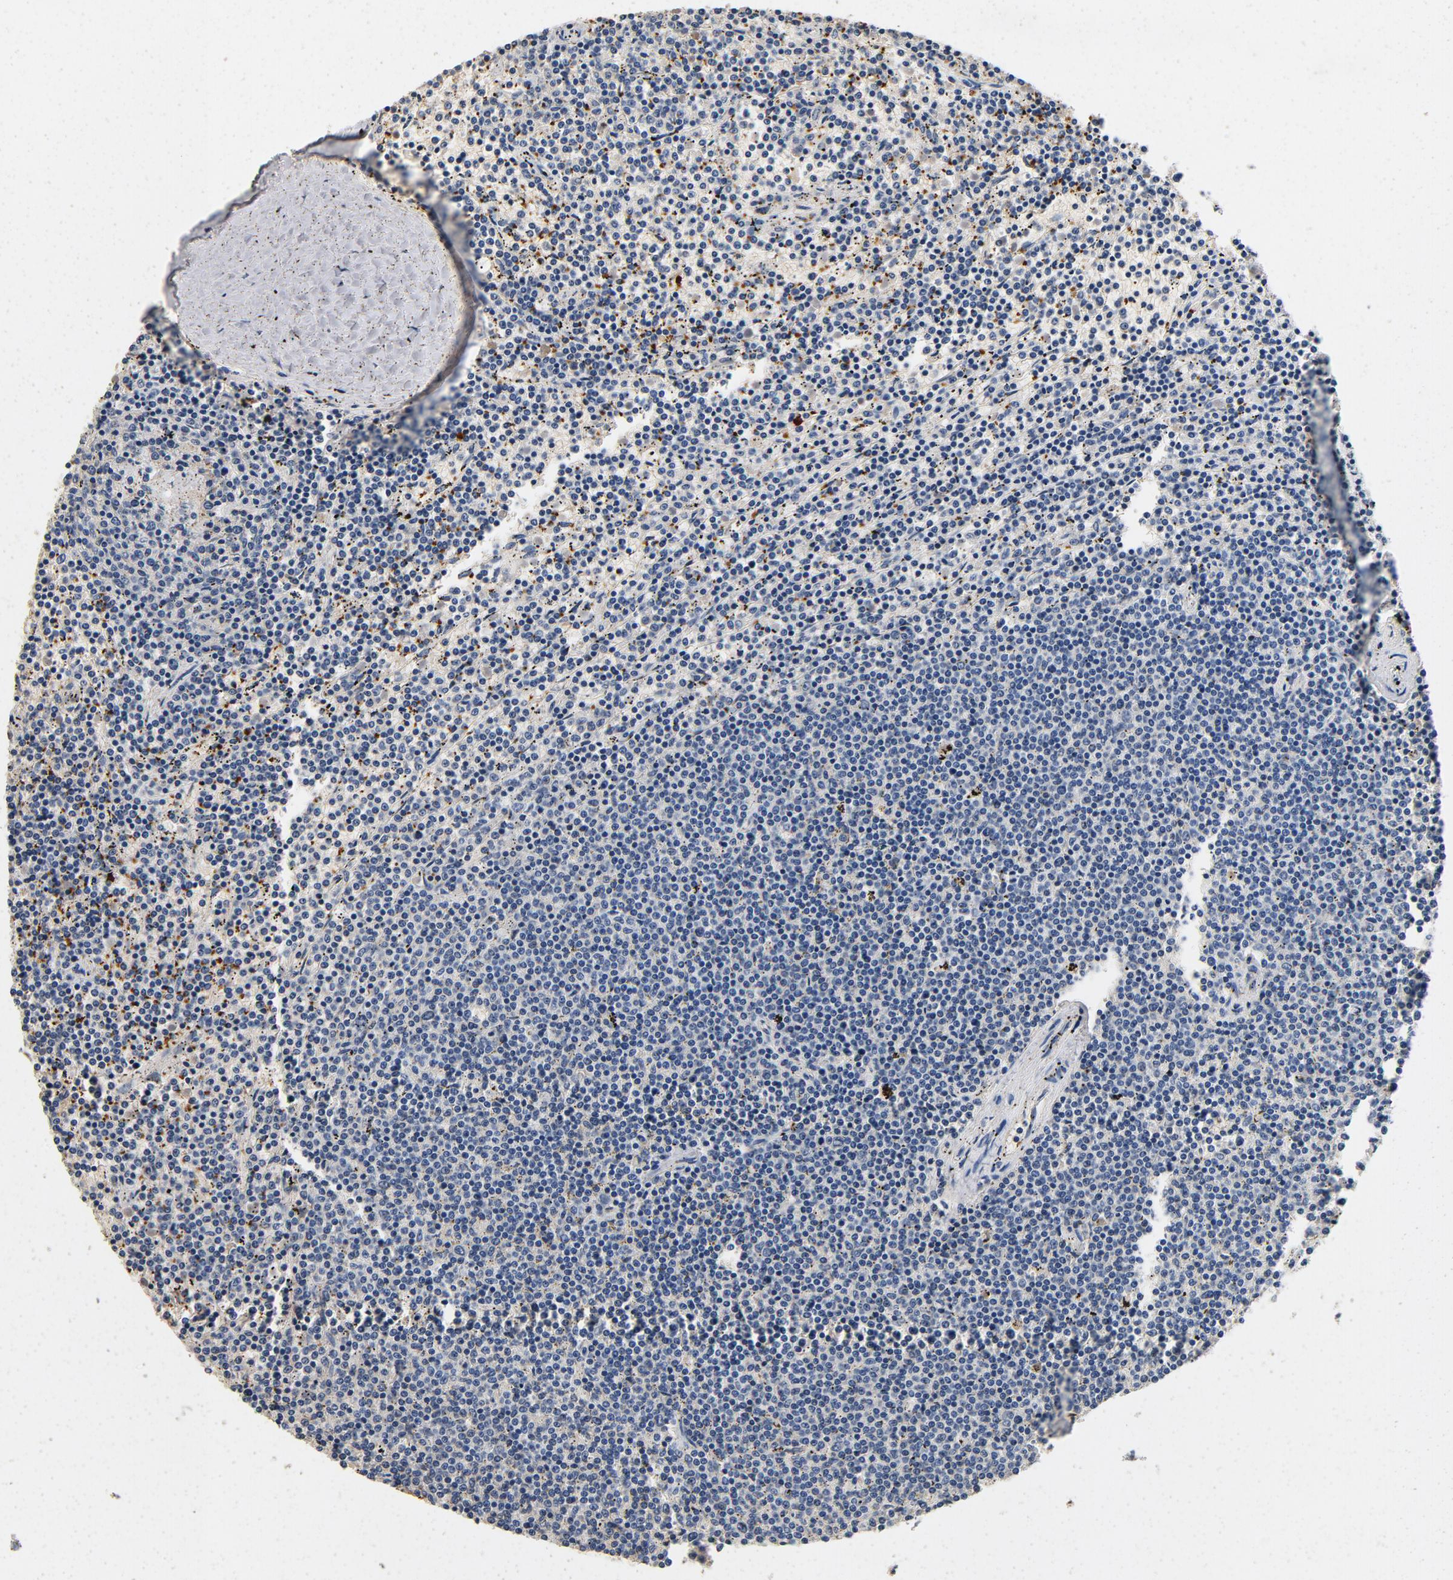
{"staining": {"intensity": "negative", "quantity": "none", "location": "none"}, "tissue": "lymphoma", "cell_type": "Tumor cells", "image_type": "cancer", "snomed": [{"axis": "morphology", "description": "Malignant lymphoma, non-Hodgkin's type, Low grade"}, {"axis": "topography", "description": "Spleen"}], "caption": "Tumor cells are negative for brown protein staining in lymphoma. (DAB immunohistochemistry with hematoxylin counter stain).", "gene": "LMAN2", "patient": {"sex": "female", "age": 50}}